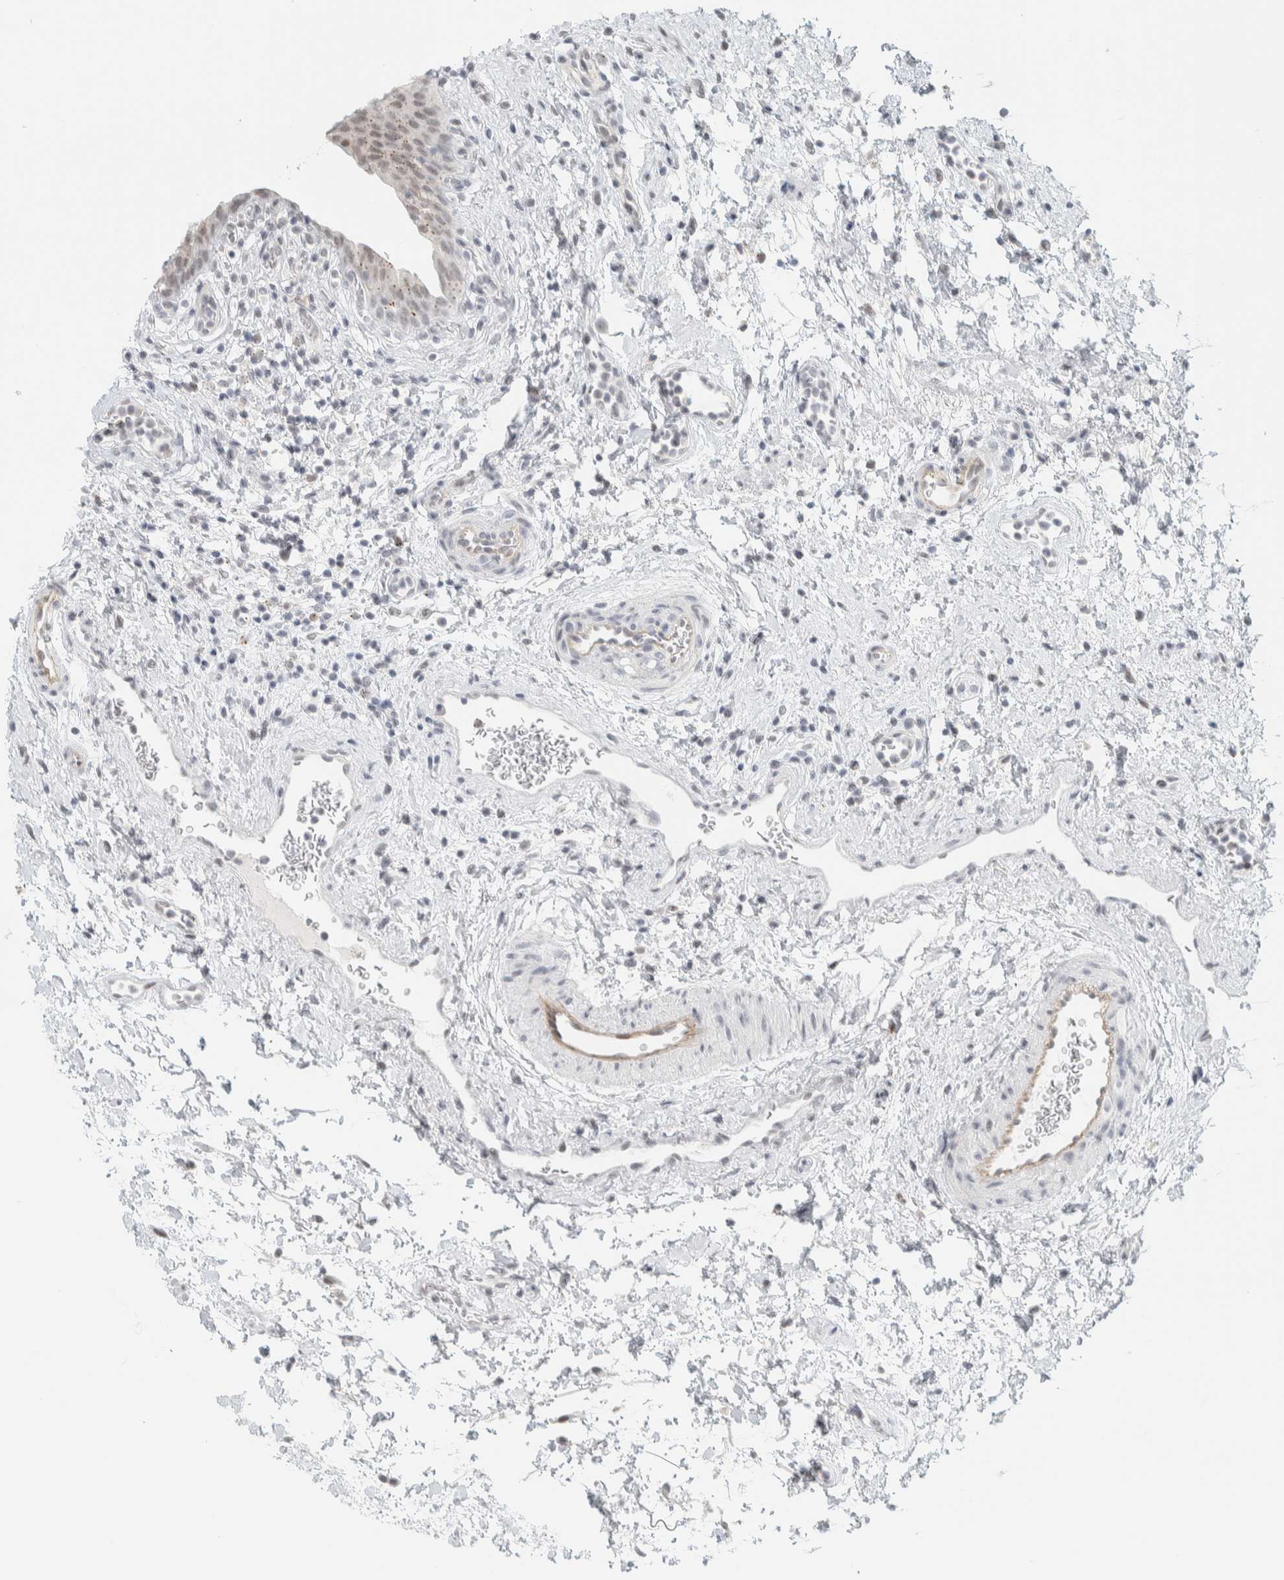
{"staining": {"intensity": "weak", "quantity": "25%-75%", "location": "nuclear"}, "tissue": "urinary bladder", "cell_type": "Urothelial cells", "image_type": "normal", "snomed": [{"axis": "morphology", "description": "Normal tissue, NOS"}, {"axis": "topography", "description": "Urinary bladder"}], "caption": "This is an image of immunohistochemistry staining of normal urinary bladder, which shows weak positivity in the nuclear of urothelial cells.", "gene": "CDH17", "patient": {"sex": "male", "age": 37}}